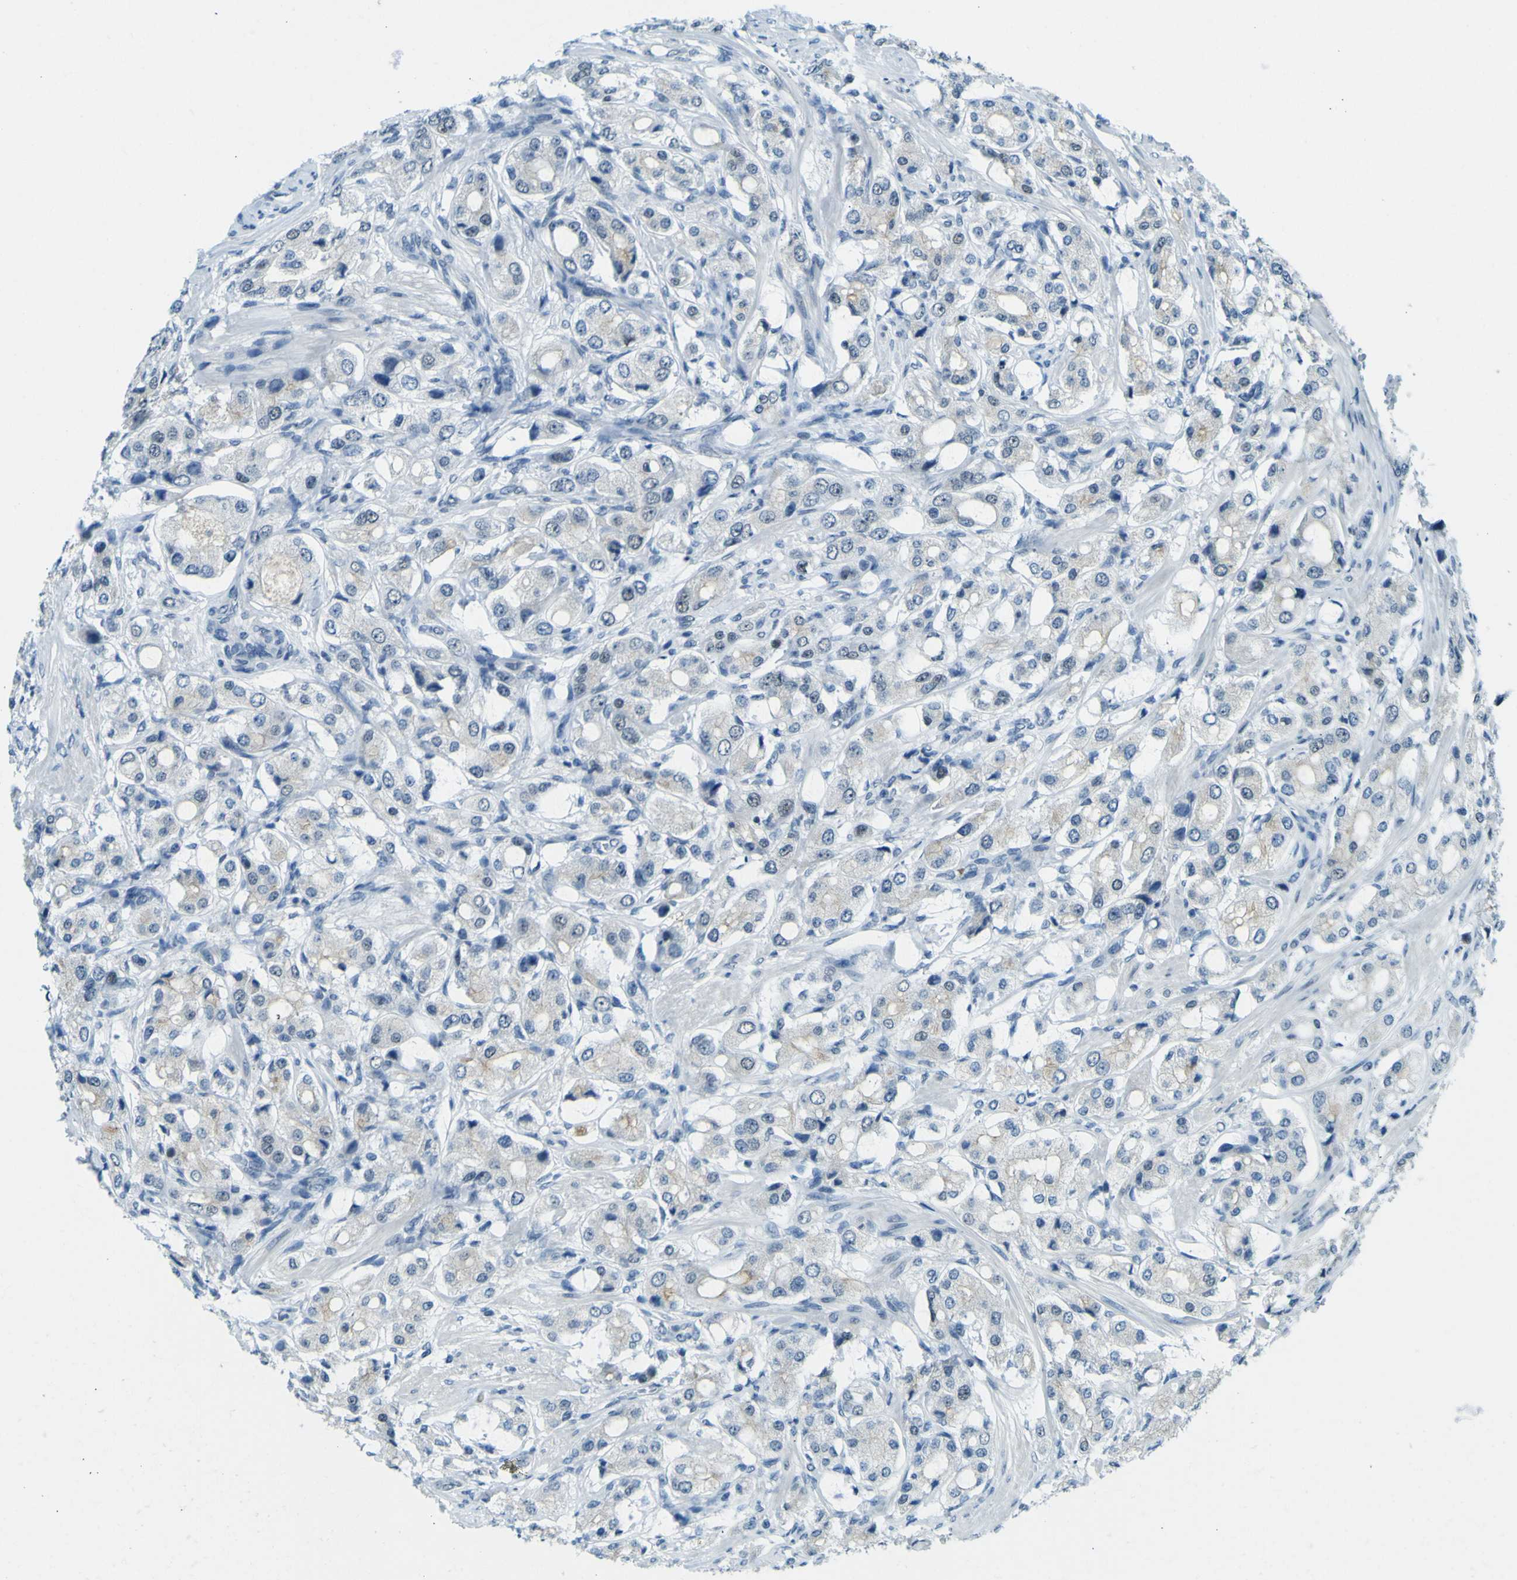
{"staining": {"intensity": "negative", "quantity": "none", "location": "none"}, "tissue": "prostate cancer", "cell_type": "Tumor cells", "image_type": "cancer", "snomed": [{"axis": "morphology", "description": "Adenocarcinoma, High grade"}, {"axis": "topography", "description": "Prostate"}], "caption": "DAB (3,3'-diaminobenzidine) immunohistochemical staining of prostate high-grade adenocarcinoma exhibits no significant positivity in tumor cells. (DAB IHC with hematoxylin counter stain).", "gene": "CEBPG", "patient": {"sex": "male", "age": 65}}